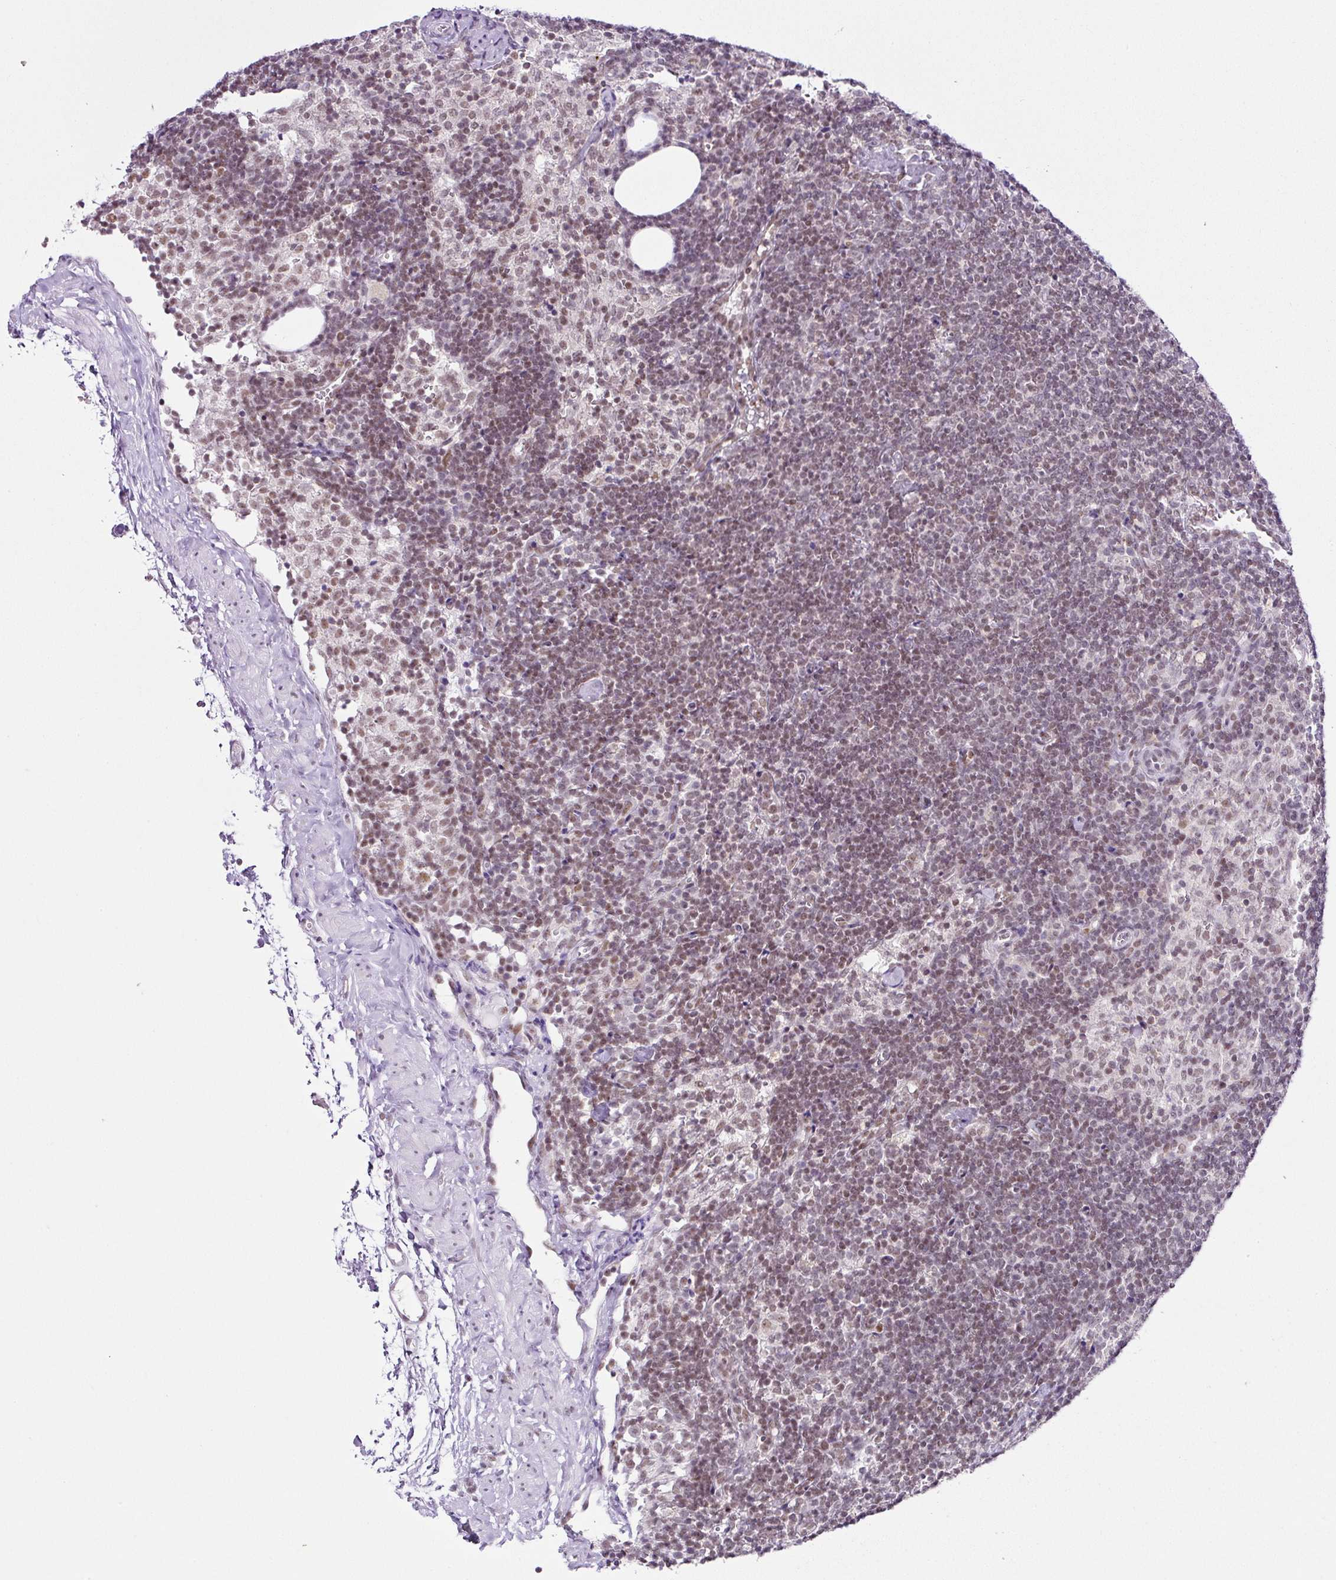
{"staining": {"intensity": "weak", "quantity": ">75%", "location": "nuclear"}, "tissue": "lymph node", "cell_type": "Germinal center cells", "image_type": "normal", "snomed": [{"axis": "morphology", "description": "Normal tissue, NOS"}, {"axis": "topography", "description": "Lymph node"}], "caption": "A high-resolution image shows immunohistochemistry staining of normal lymph node, which reveals weak nuclear positivity in approximately >75% of germinal center cells. (DAB (3,3'-diaminobenzidine) IHC, brown staining for protein, blue staining for nuclei).", "gene": "FAM32A", "patient": {"sex": "female", "age": 52}}